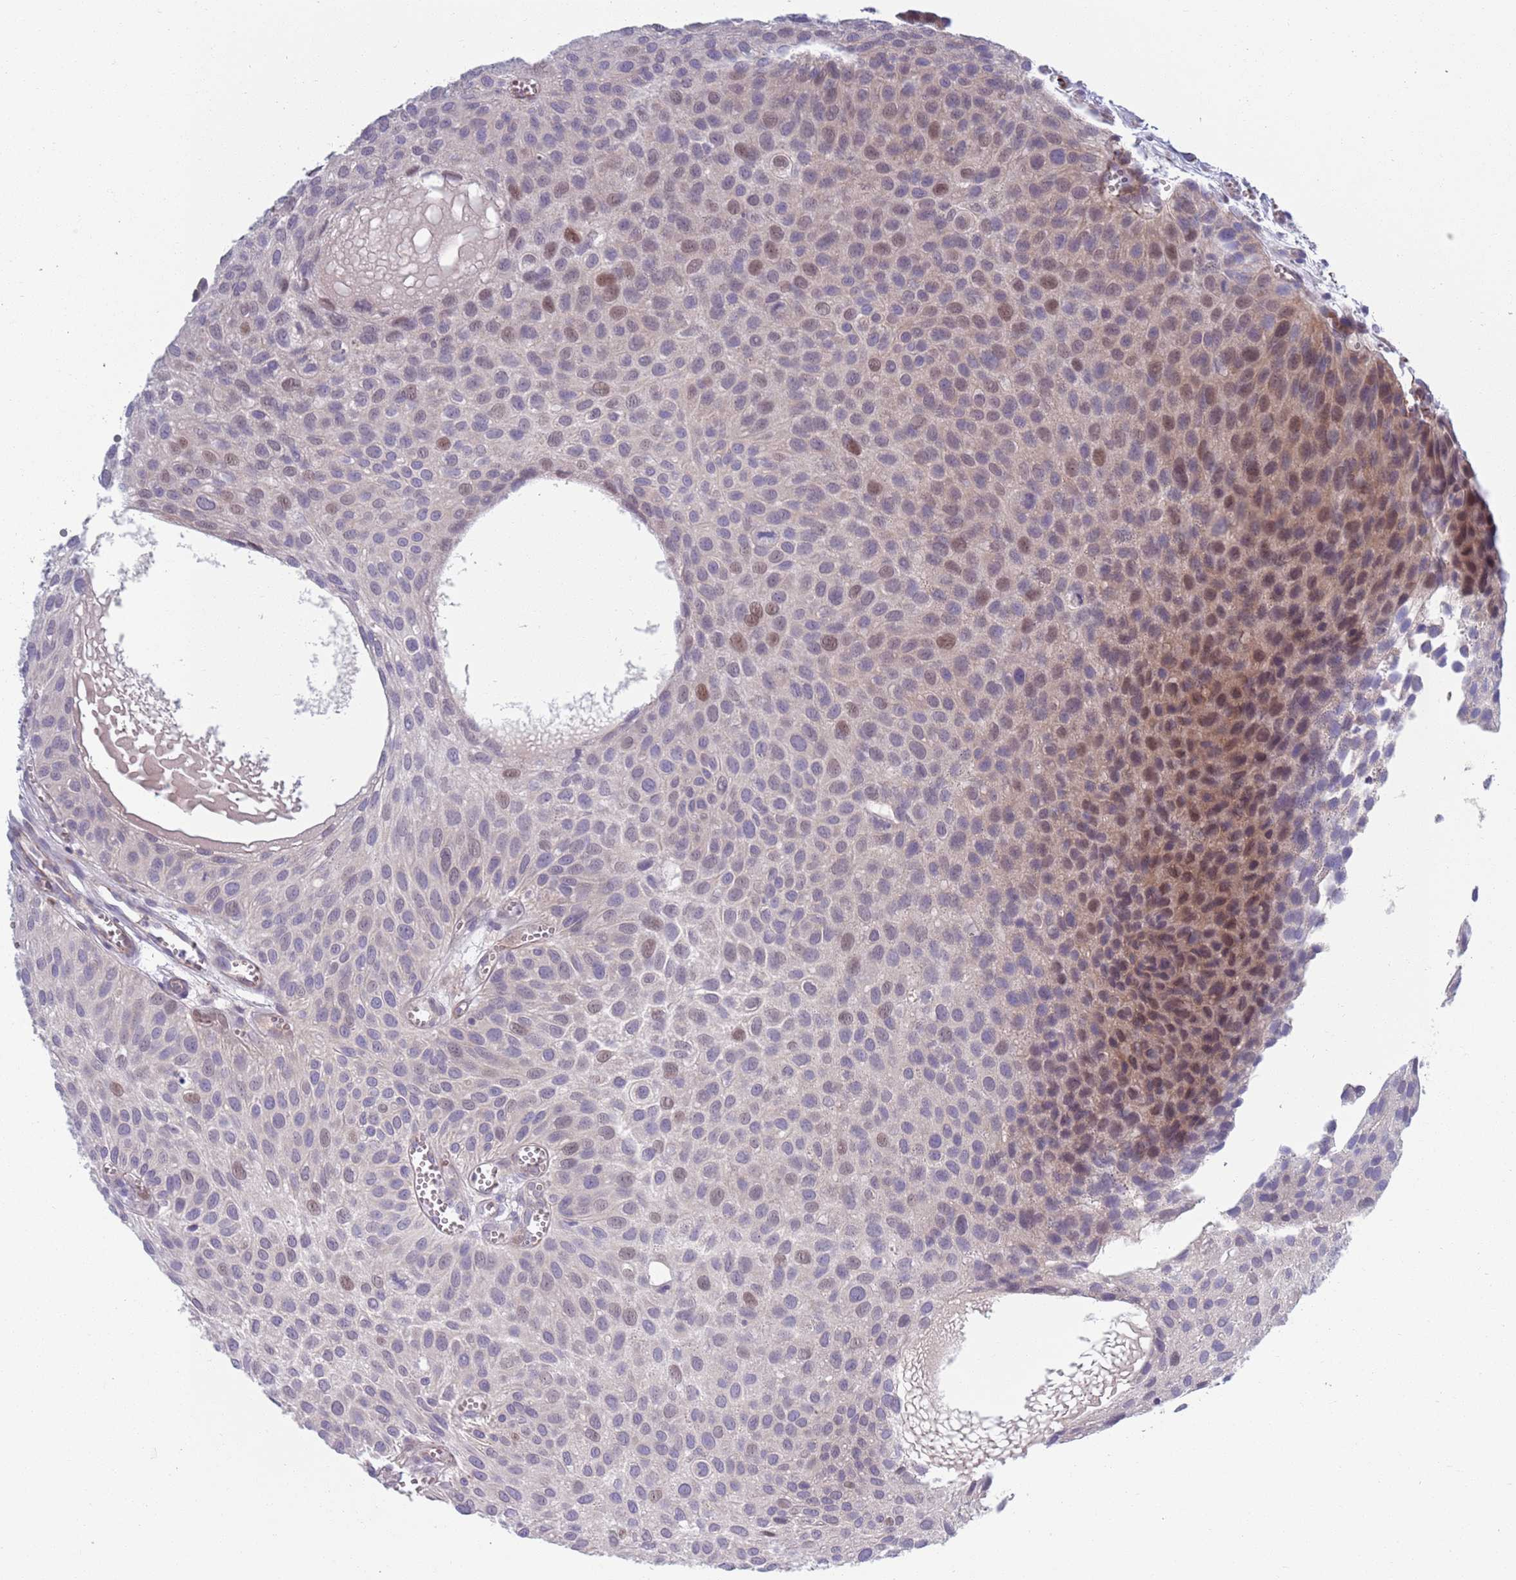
{"staining": {"intensity": "moderate", "quantity": "25%-75%", "location": "nuclear"}, "tissue": "urothelial cancer", "cell_type": "Tumor cells", "image_type": "cancer", "snomed": [{"axis": "morphology", "description": "Urothelial carcinoma, Low grade"}, {"axis": "topography", "description": "Urinary bladder"}], "caption": "Urothelial cancer tissue exhibits moderate nuclear staining in approximately 25%-75% of tumor cells, visualized by immunohistochemistry.", "gene": "TYW1", "patient": {"sex": "male", "age": 88}}